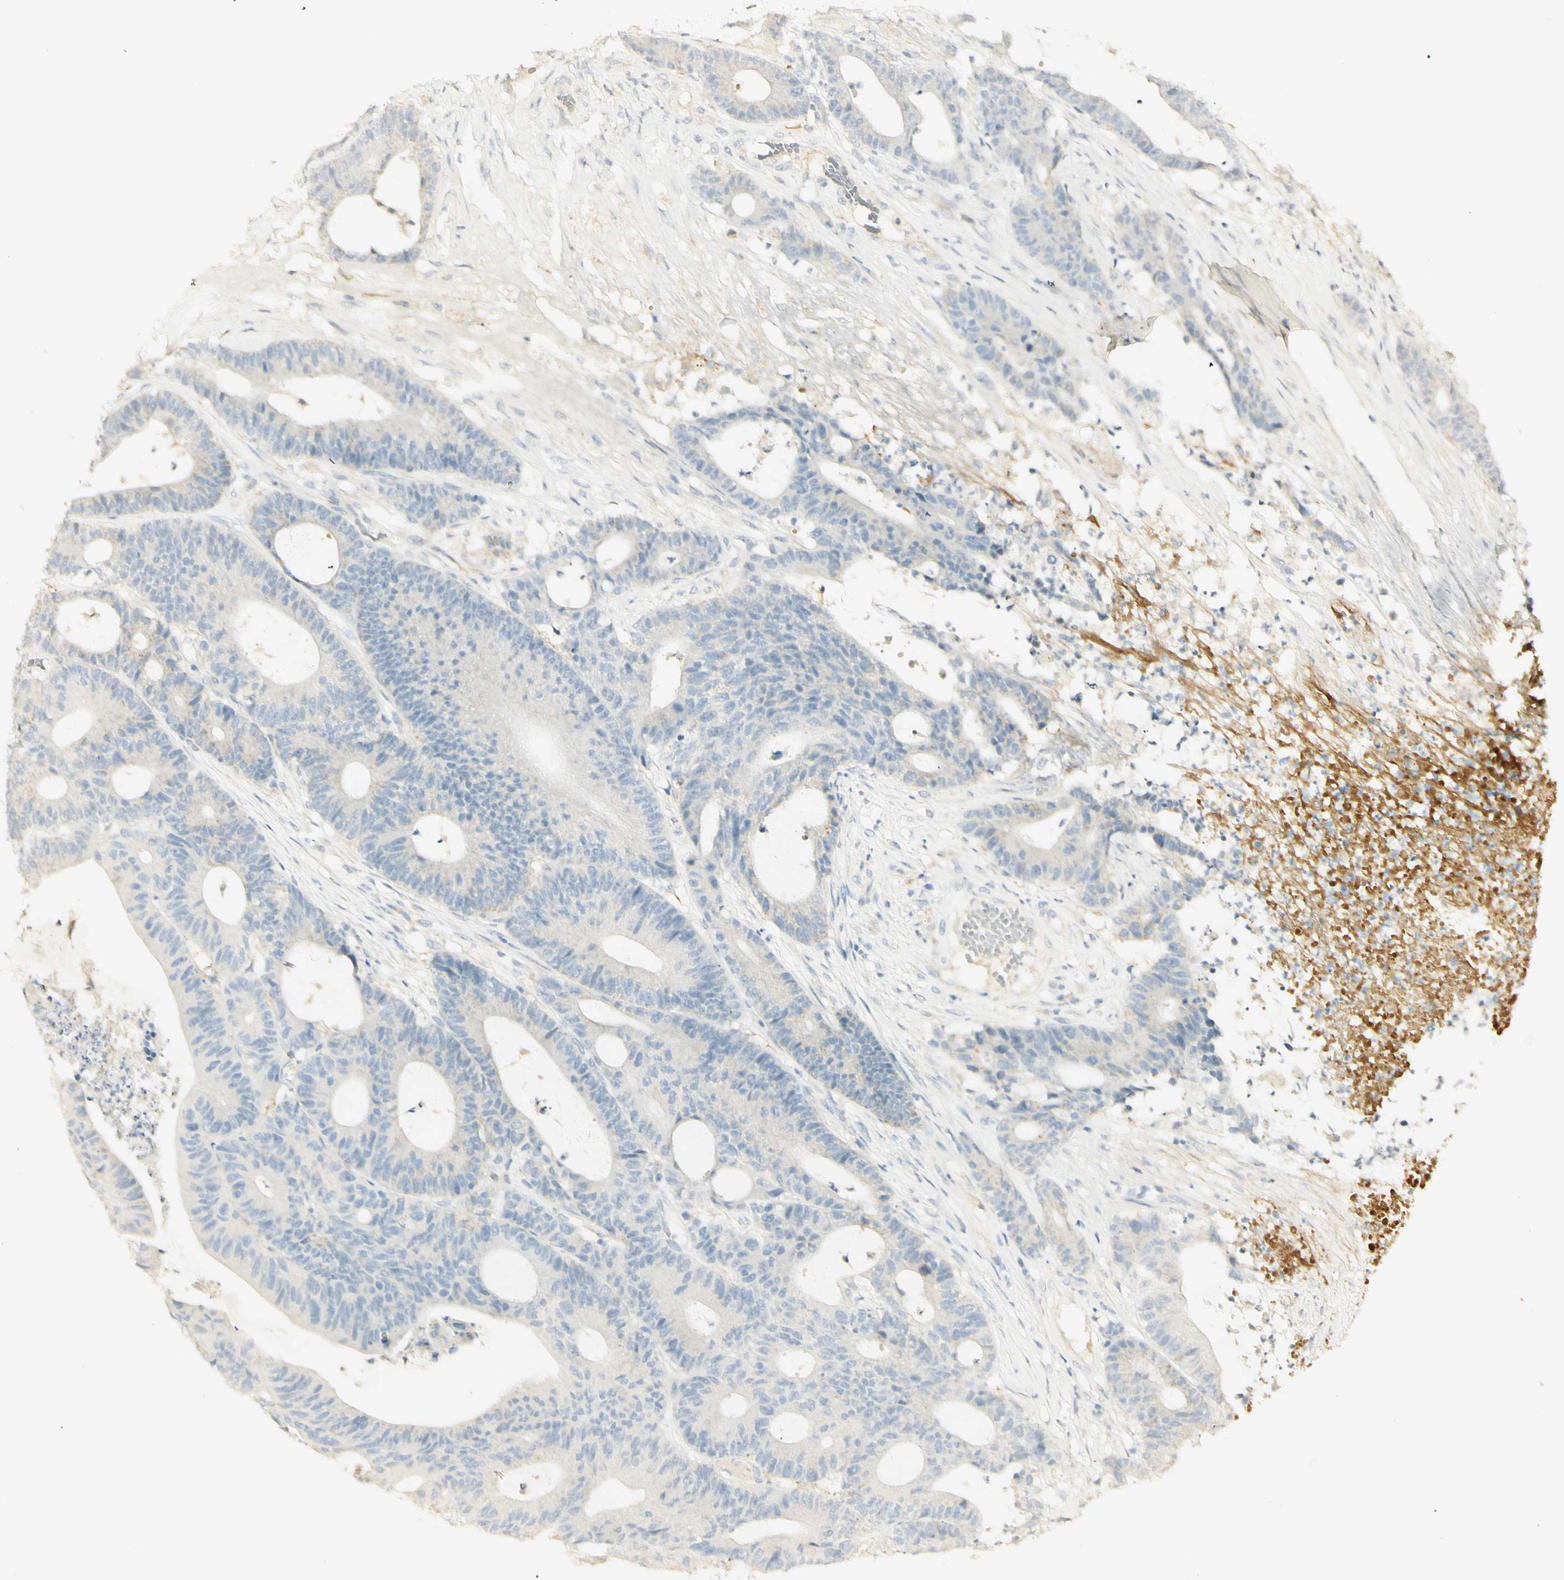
{"staining": {"intensity": "weak", "quantity": "<25%", "location": "cytoplasmic/membranous"}, "tissue": "colorectal cancer", "cell_type": "Tumor cells", "image_type": "cancer", "snomed": [{"axis": "morphology", "description": "Adenocarcinoma, NOS"}, {"axis": "topography", "description": "Colon"}], "caption": "IHC histopathology image of adenocarcinoma (colorectal) stained for a protein (brown), which exhibits no expression in tumor cells.", "gene": "FCGRT", "patient": {"sex": "female", "age": 84}}